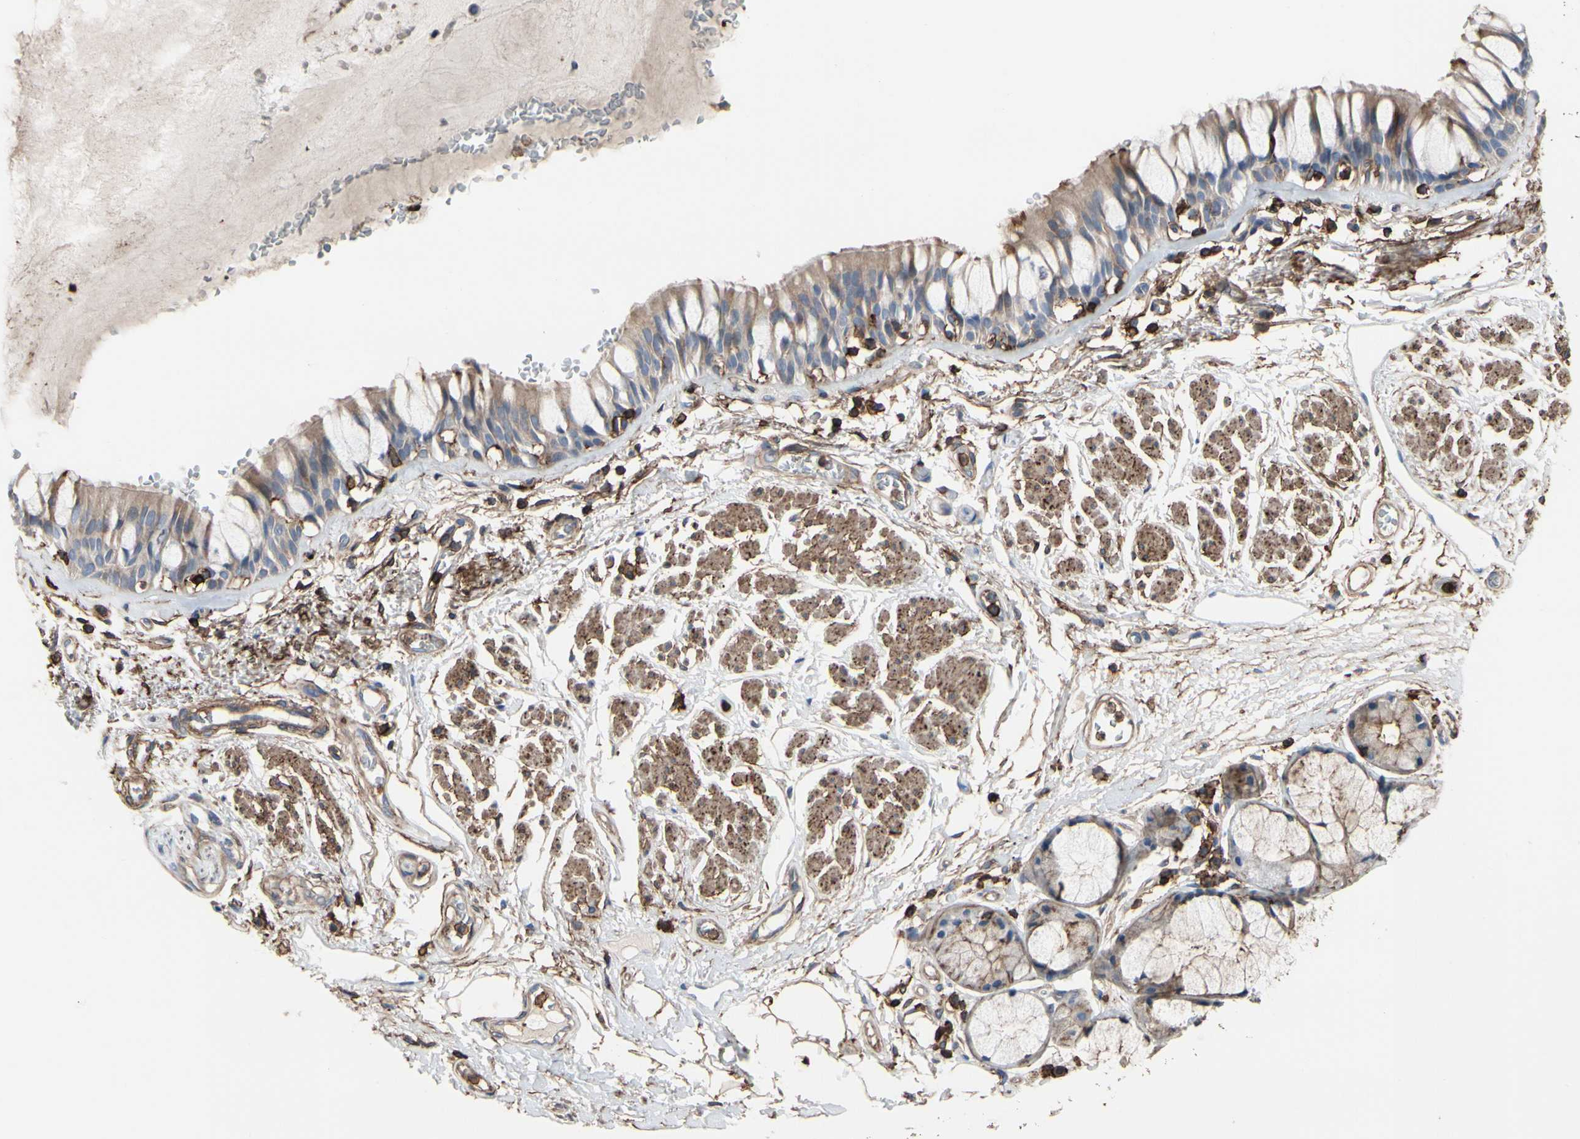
{"staining": {"intensity": "weak", "quantity": ">75%", "location": "cytoplasmic/membranous"}, "tissue": "bronchus", "cell_type": "Respiratory epithelial cells", "image_type": "normal", "snomed": [{"axis": "morphology", "description": "Normal tissue, NOS"}, {"axis": "topography", "description": "Bronchus"}], "caption": "DAB (3,3'-diaminobenzidine) immunohistochemical staining of unremarkable bronchus shows weak cytoplasmic/membranous protein expression in about >75% of respiratory epithelial cells. Ihc stains the protein of interest in brown and the nuclei are stained blue.", "gene": "ANXA6", "patient": {"sex": "male", "age": 66}}